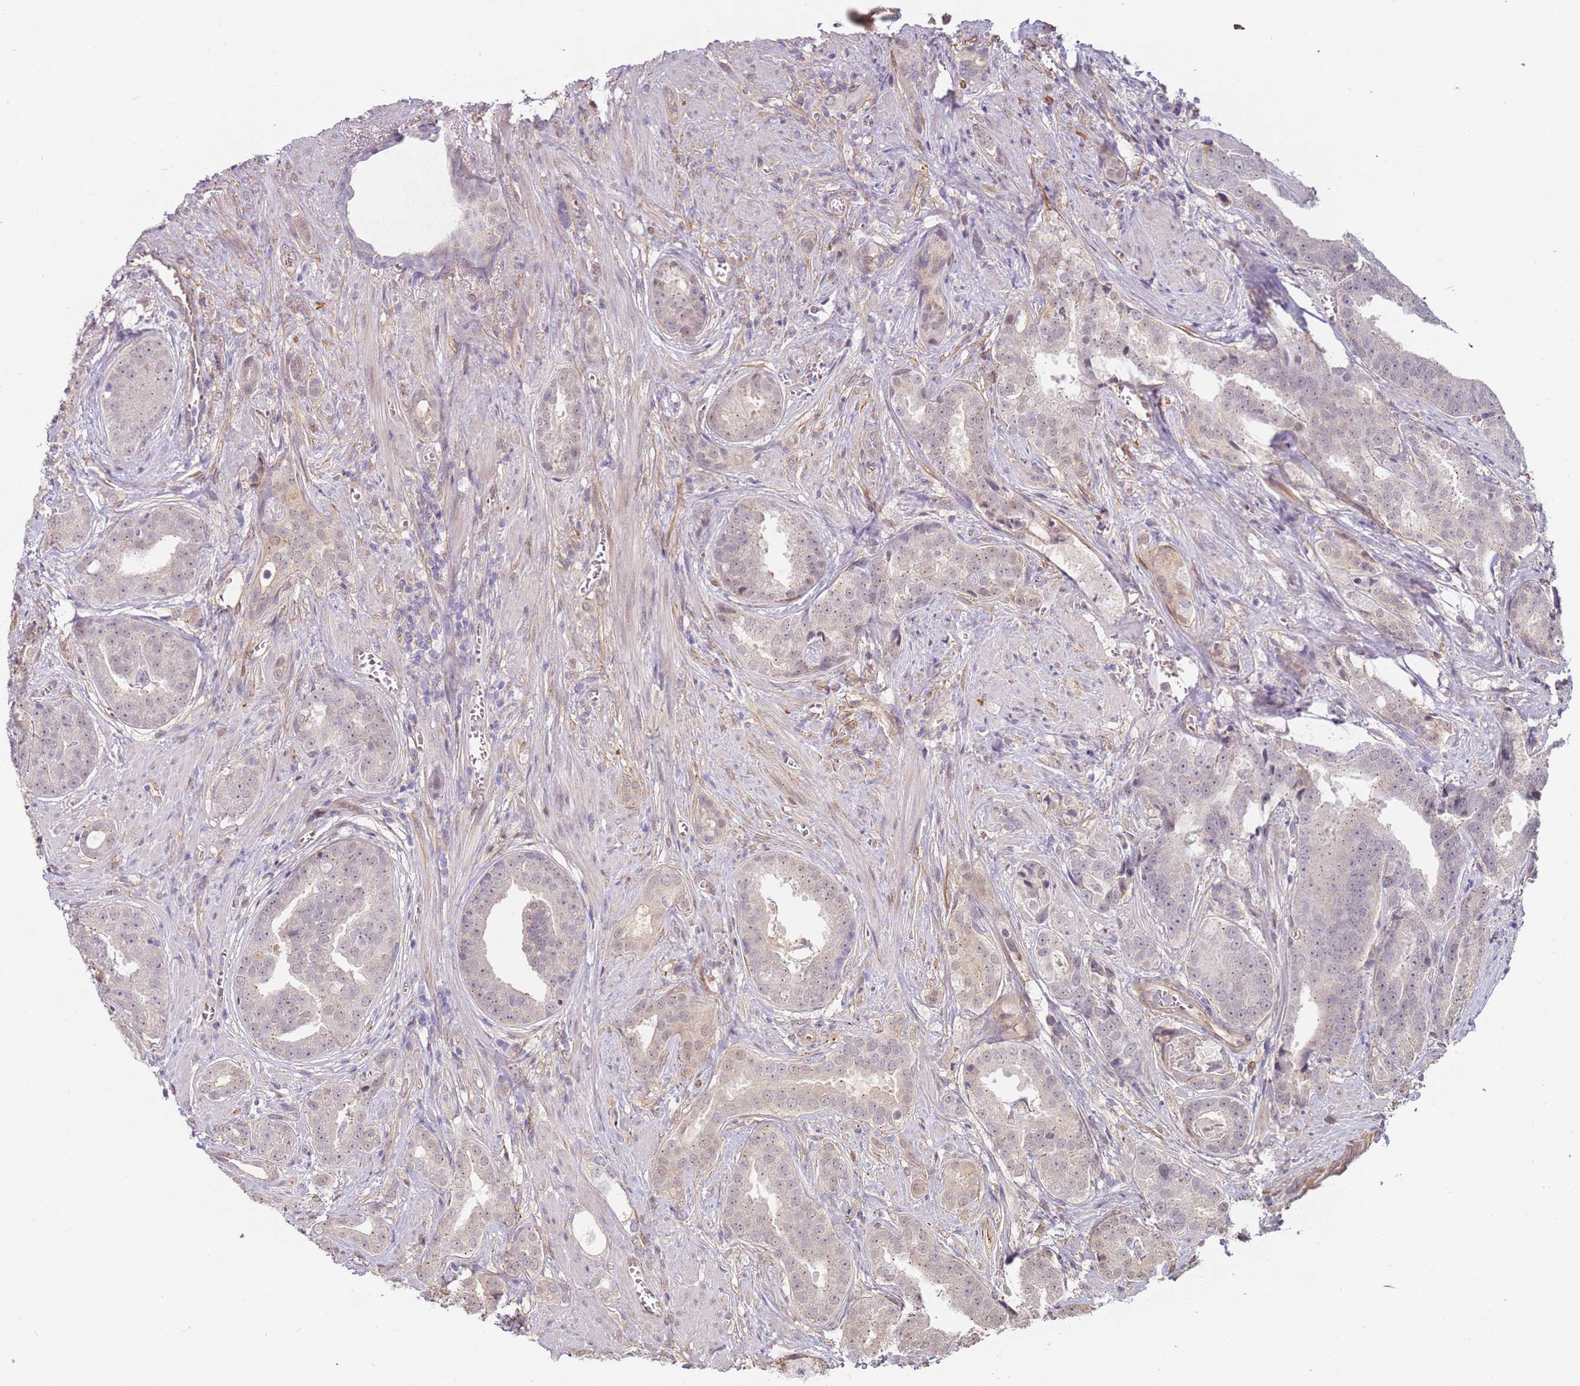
{"staining": {"intensity": "negative", "quantity": "none", "location": "none"}, "tissue": "prostate cancer", "cell_type": "Tumor cells", "image_type": "cancer", "snomed": [{"axis": "morphology", "description": "Adenocarcinoma, High grade"}, {"axis": "topography", "description": "Prostate"}], "caption": "IHC histopathology image of human prostate high-grade adenocarcinoma stained for a protein (brown), which reveals no expression in tumor cells.", "gene": "WDR93", "patient": {"sex": "male", "age": 55}}